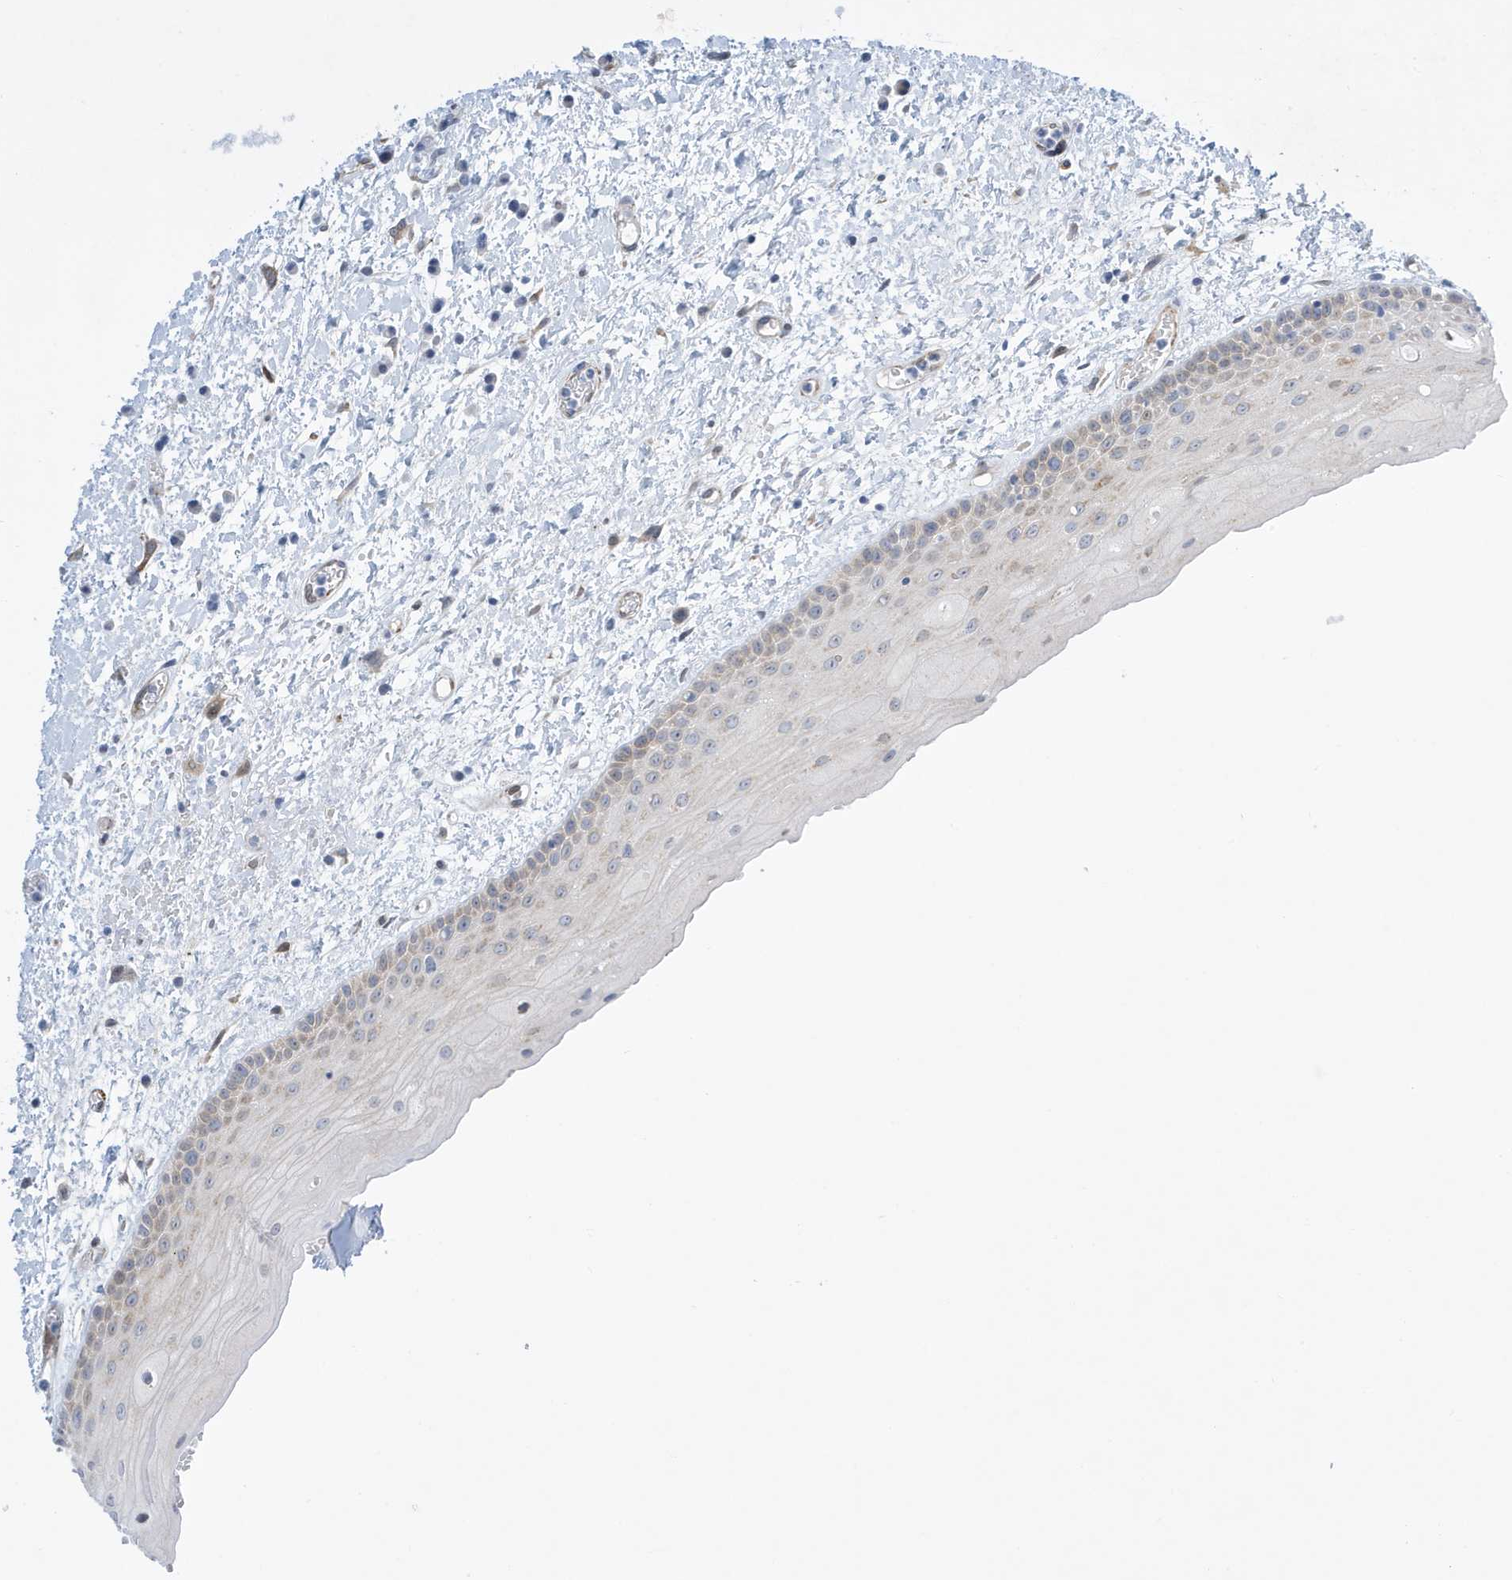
{"staining": {"intensity": "moderate", "quantity": "<25%", "location": "cytoplasmic/membranous"}, "tissue": "oral mucosa", "cell_type": "Squamous epithelial cells", "image_type": "normal", "snomed": [{"axis": "morphology", "description": "Normal tissue, NOS"}, {"axis": "topography", "description": "Oral tissue"}], "caption": "Oral mucosa was stained to show a protein in brown. There is low levels of moderate cytoplasmic/membranous positivity in about <25% of squamous epithelial cells.", "gene": "SEMA3F", "patient": {"sex": "female", "age": 76}}